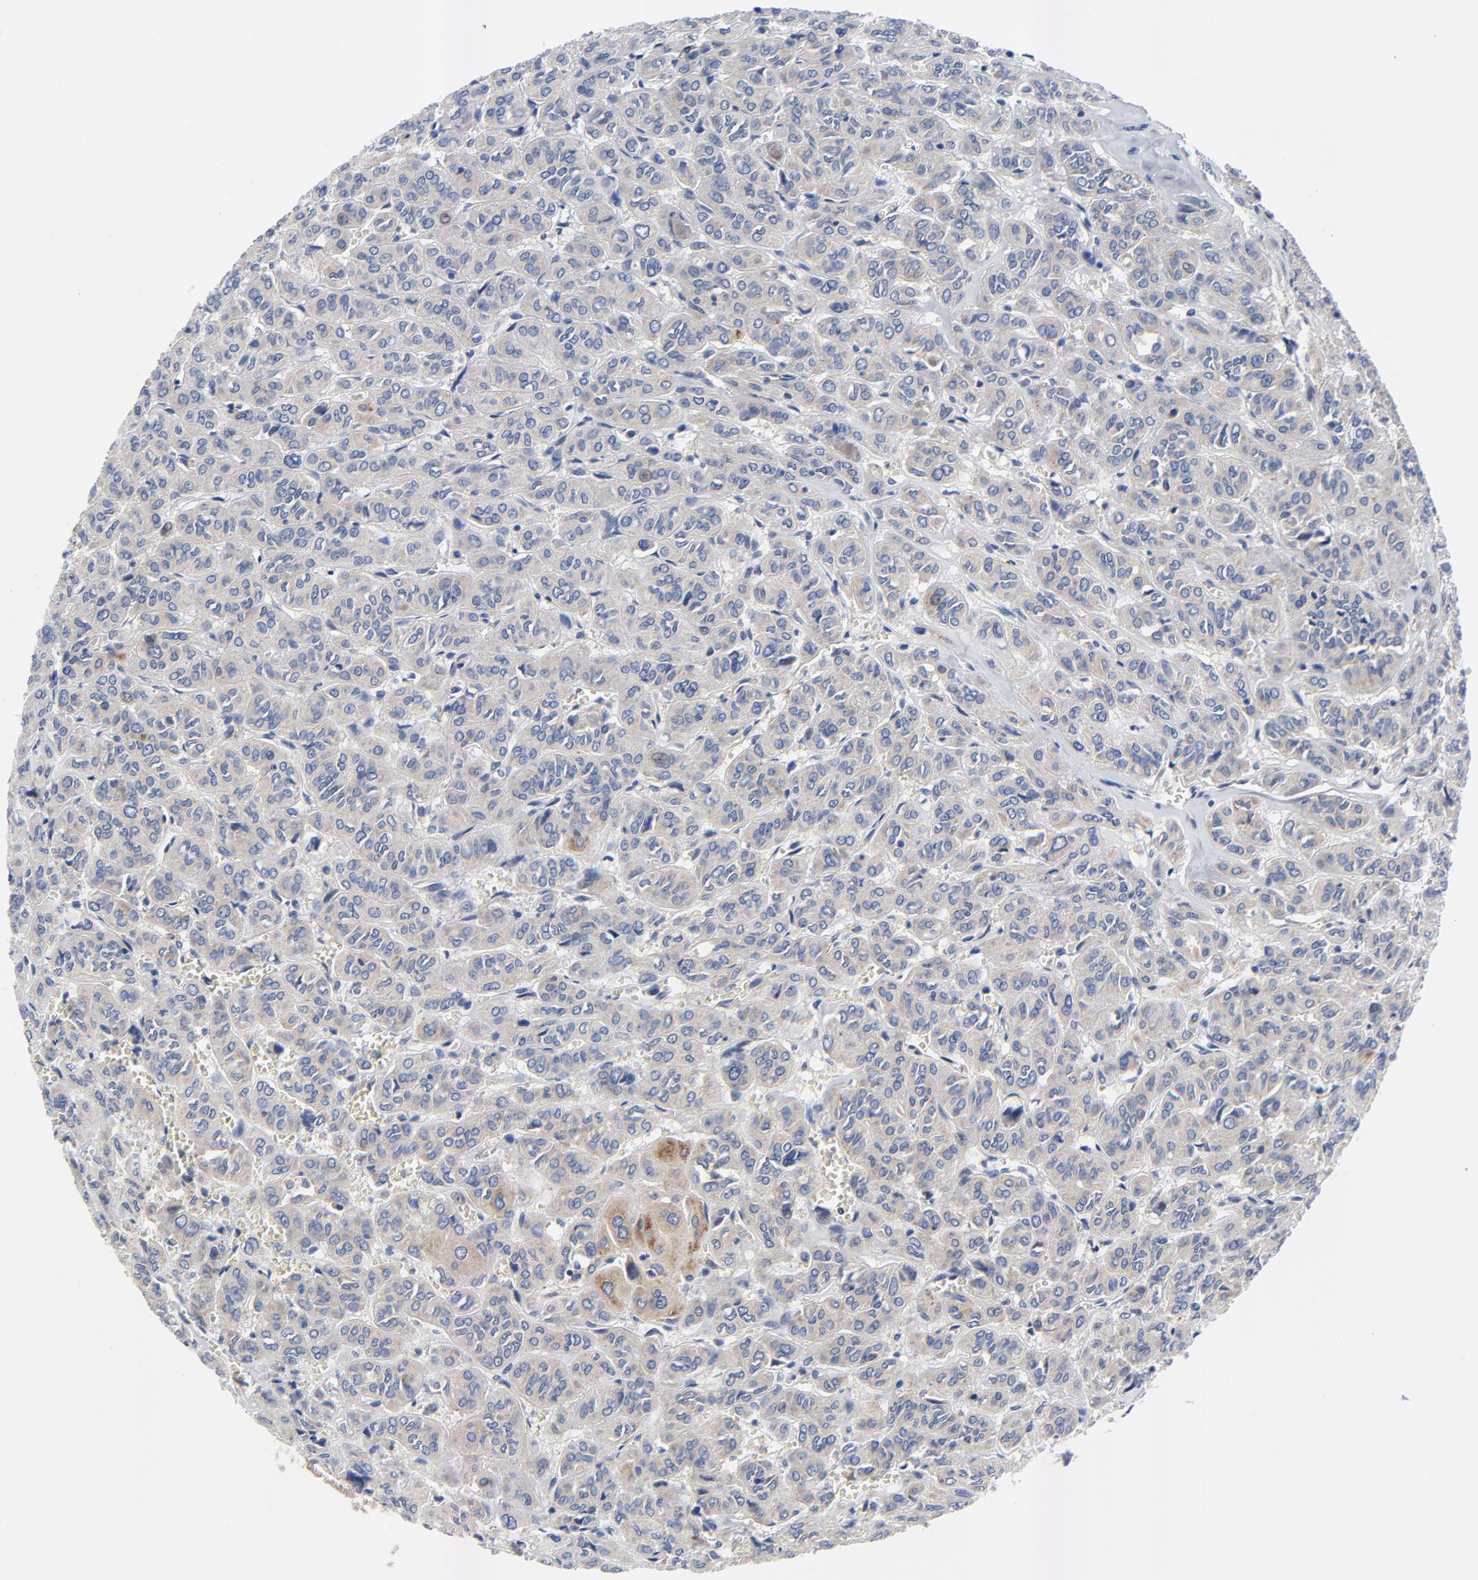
{"staining": {"intensity": "moderate", "quantity": "<25%", "location": "cytoplasmic/membranous"}, "tissue": "thyroid cancer", "cell_type": "Tumor cells", "image_type": "cancer", "snomed": [{"axis": "morphology", "description": "Follicular adenoma carcinoma, NOS"}, {"axis": "topography", "description": "Thyroid gland"}], "caption": "Follicular adenoma carcinoma (thyroid) stained with a brown dye exhibits moderate cytoplasmic/membranous positive expression in about <25% of tumor cells.", "gene": "VAV2", "patient": {"sex": "female", "age": 71}}